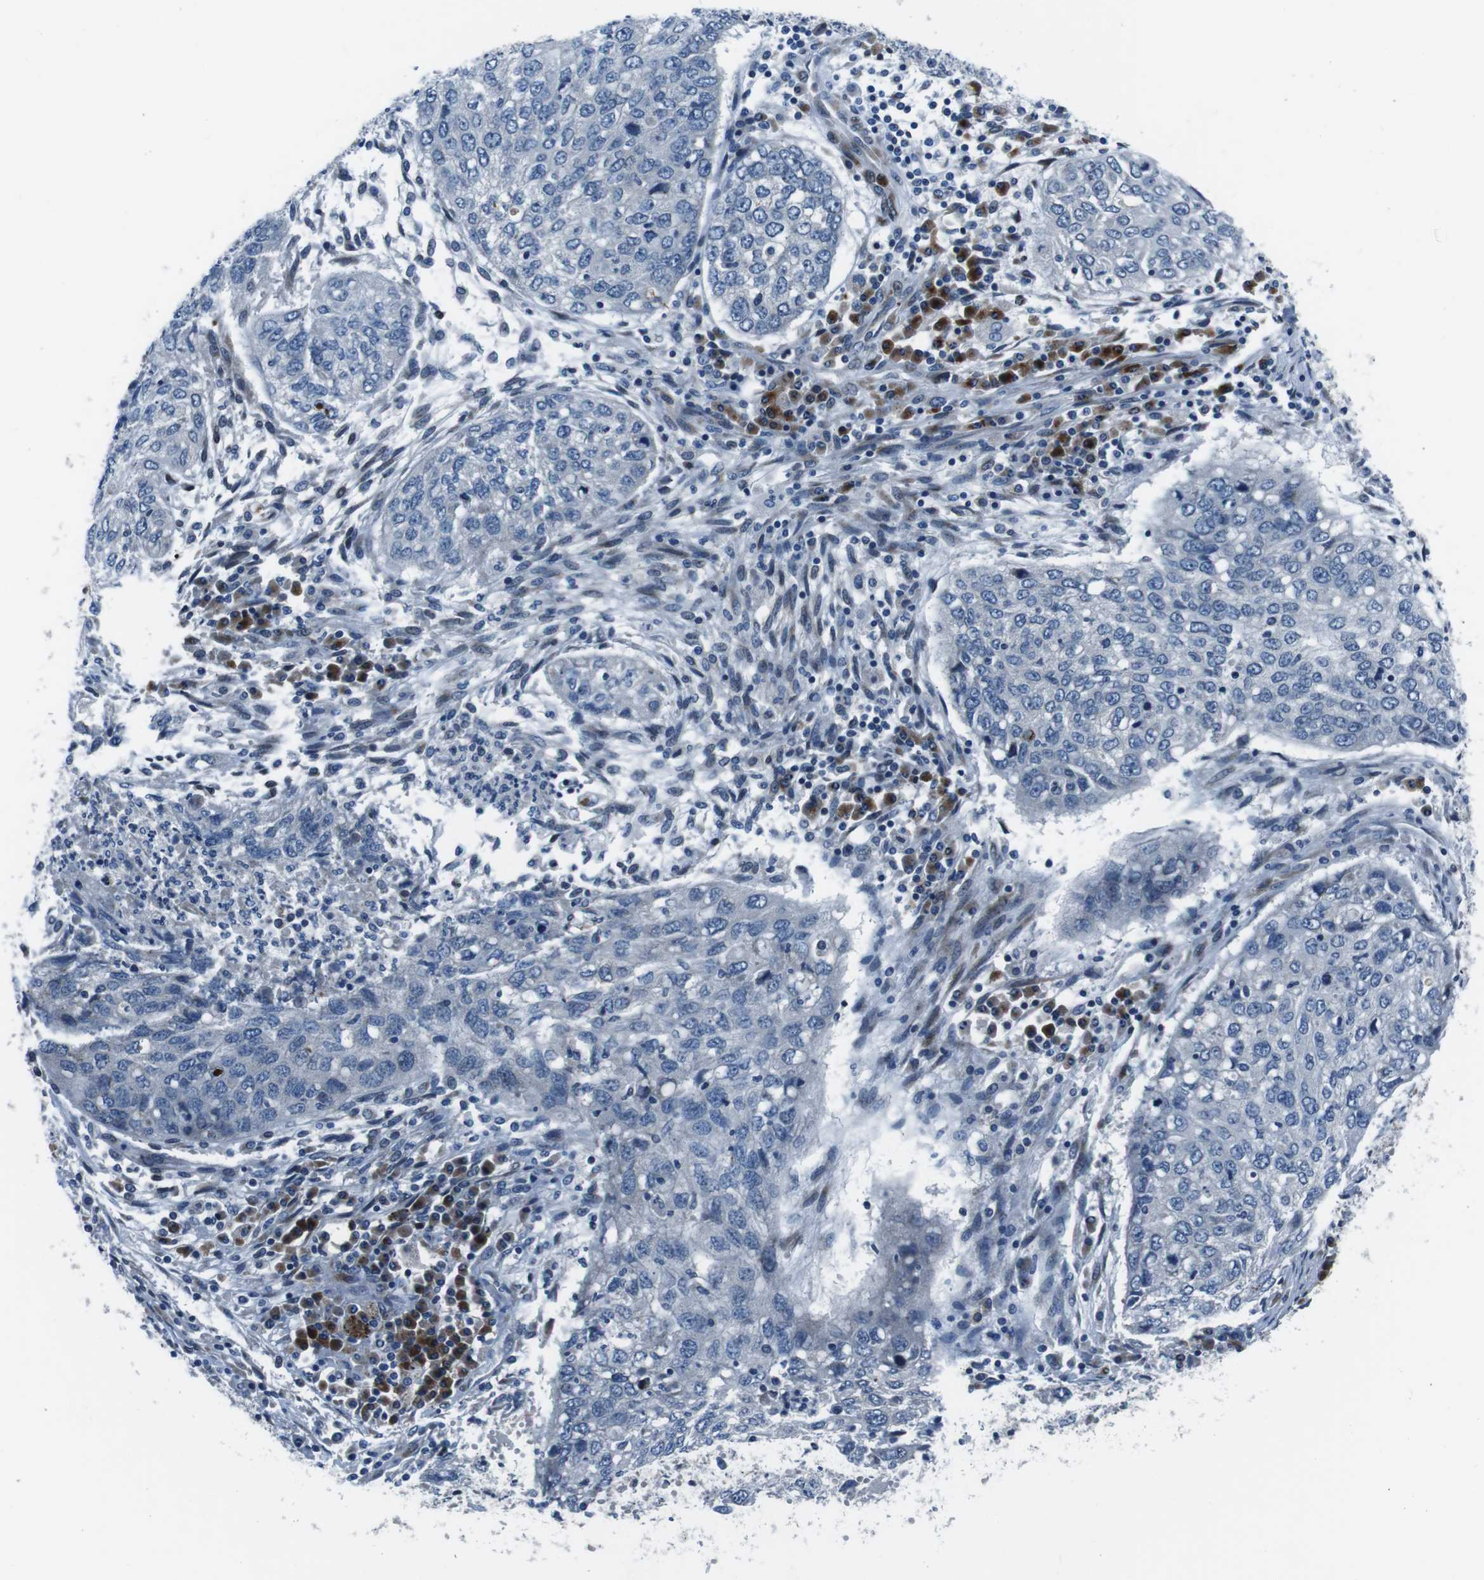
{"staining": {"intensity": "negative", "quantity": "none", "location": "none"}, "tissue": "lung cancer", "cell_type": "Tumor cells", "image_type": "cancer", "snomed": [{"axis": "morphology", "description": "Squamous cell carcinoma, NOS"}, {"axis": "topography", "description": "Lung"}], "caption": "IHC of lung cancer (squamous cell carcinoma) shows no staining in tumor cells. The staining was performed using DAB to visualize the protein expression in brown, while the nuclei were stained in blue with hematoxylin (Magnification: 20x).", "gene": "NUCB2", "patient": {"sex": "female", "age": 63}}